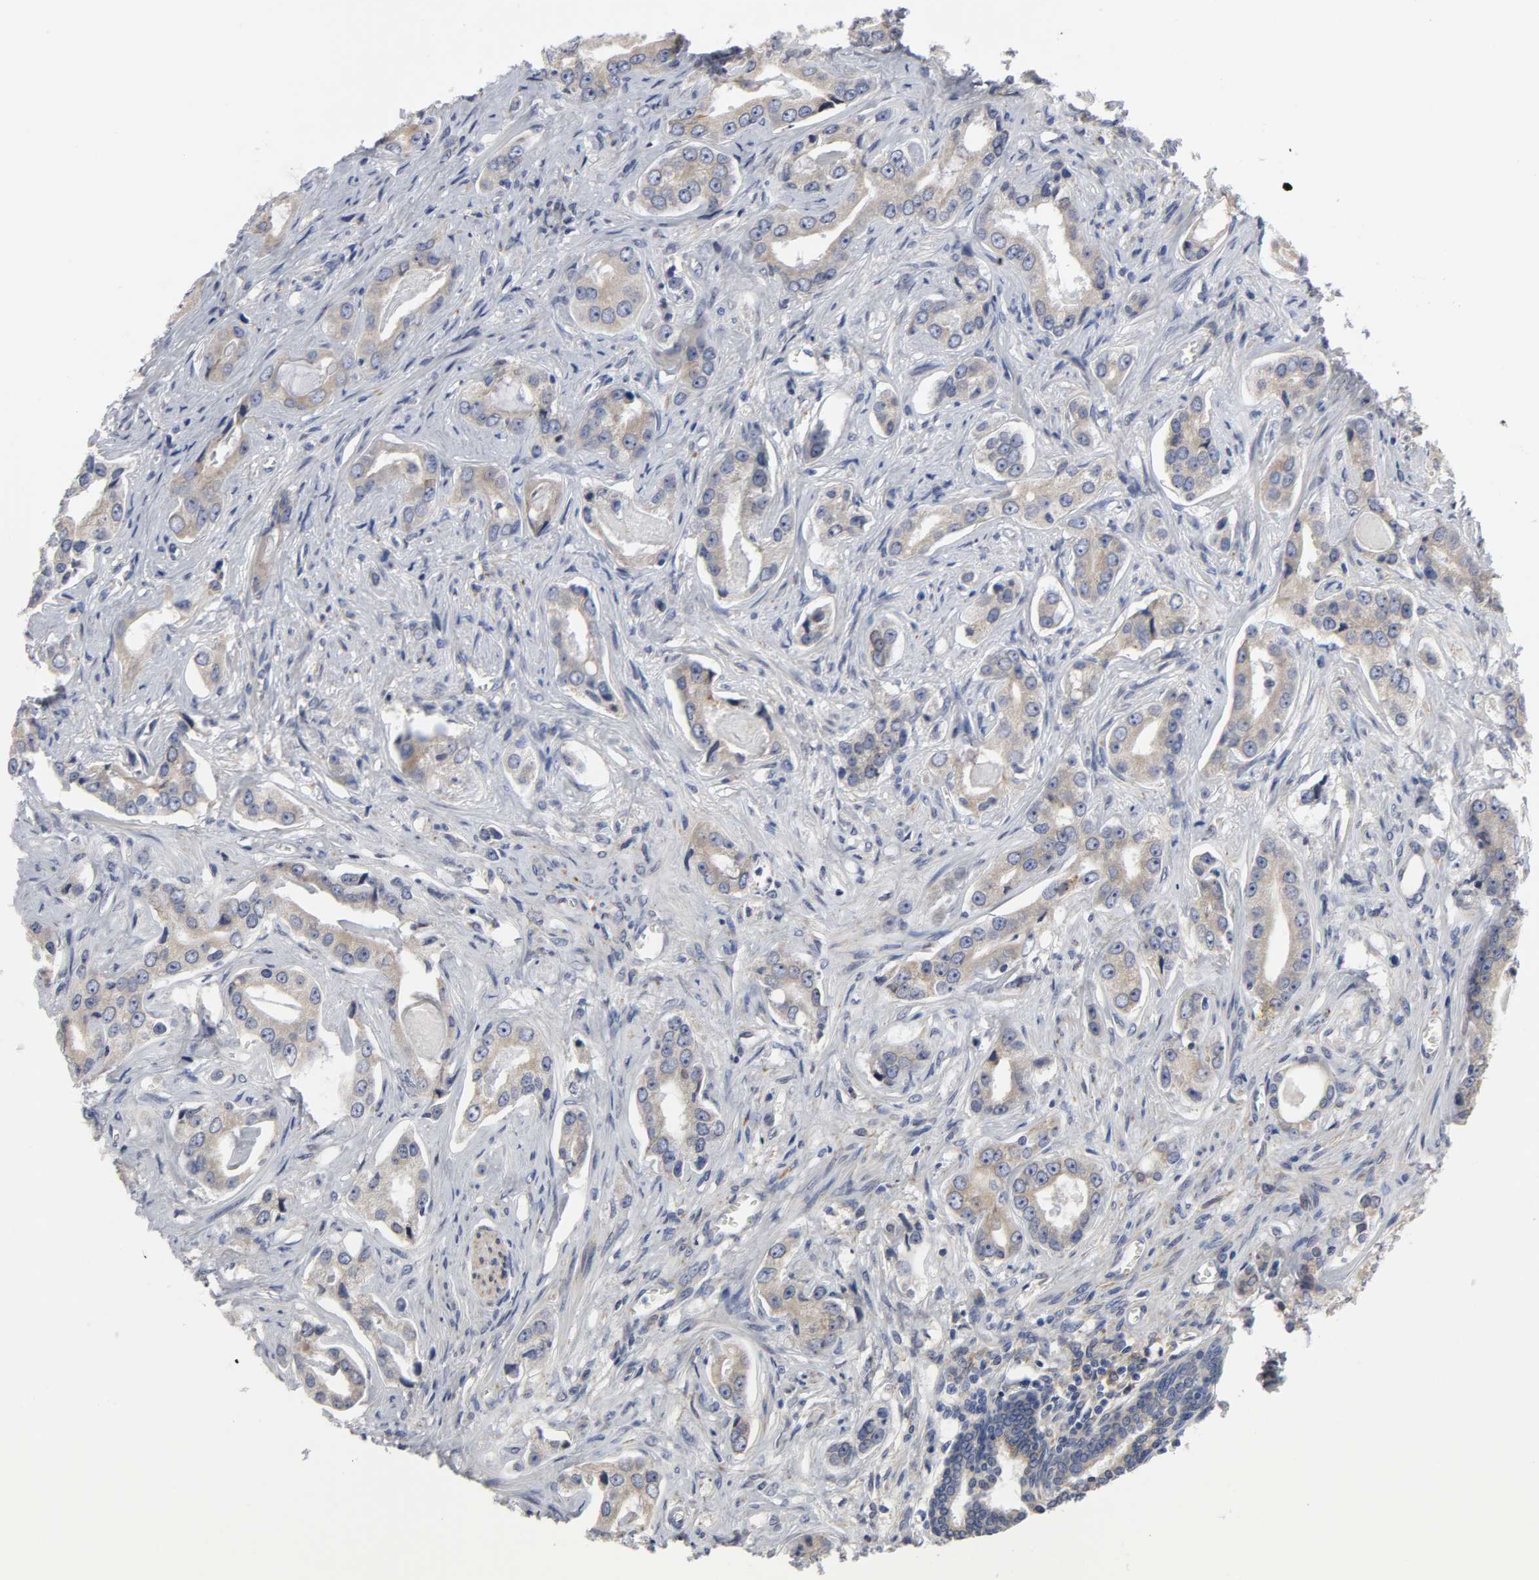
{"staining": {"intensity": "weak", "quantity": ">75%", "location": "cytoplasmic/membranous"}, "tissue": "prostate cancer", "cell_type": "Tumor cells", "image_type": "cancer", "snomed": [{"axis": "morphology", "description": "Adenocarcinoma, Low grade"}, {"axis": "topography", "description": "Prostate"}], "caption": "IHC photomicrograph of neoplastic tissue: human prostate cancer (adenocarcinoma (low-grade)) stained using immunohistochemistry displays low levels of weak protein expression localized specifically in the cytoplasmic/membranous of tumor cells, appearing as a cytoplasmic/membranous brown color.", "gene": "HCK", "patient": {"sex": "male", "age": 59}}